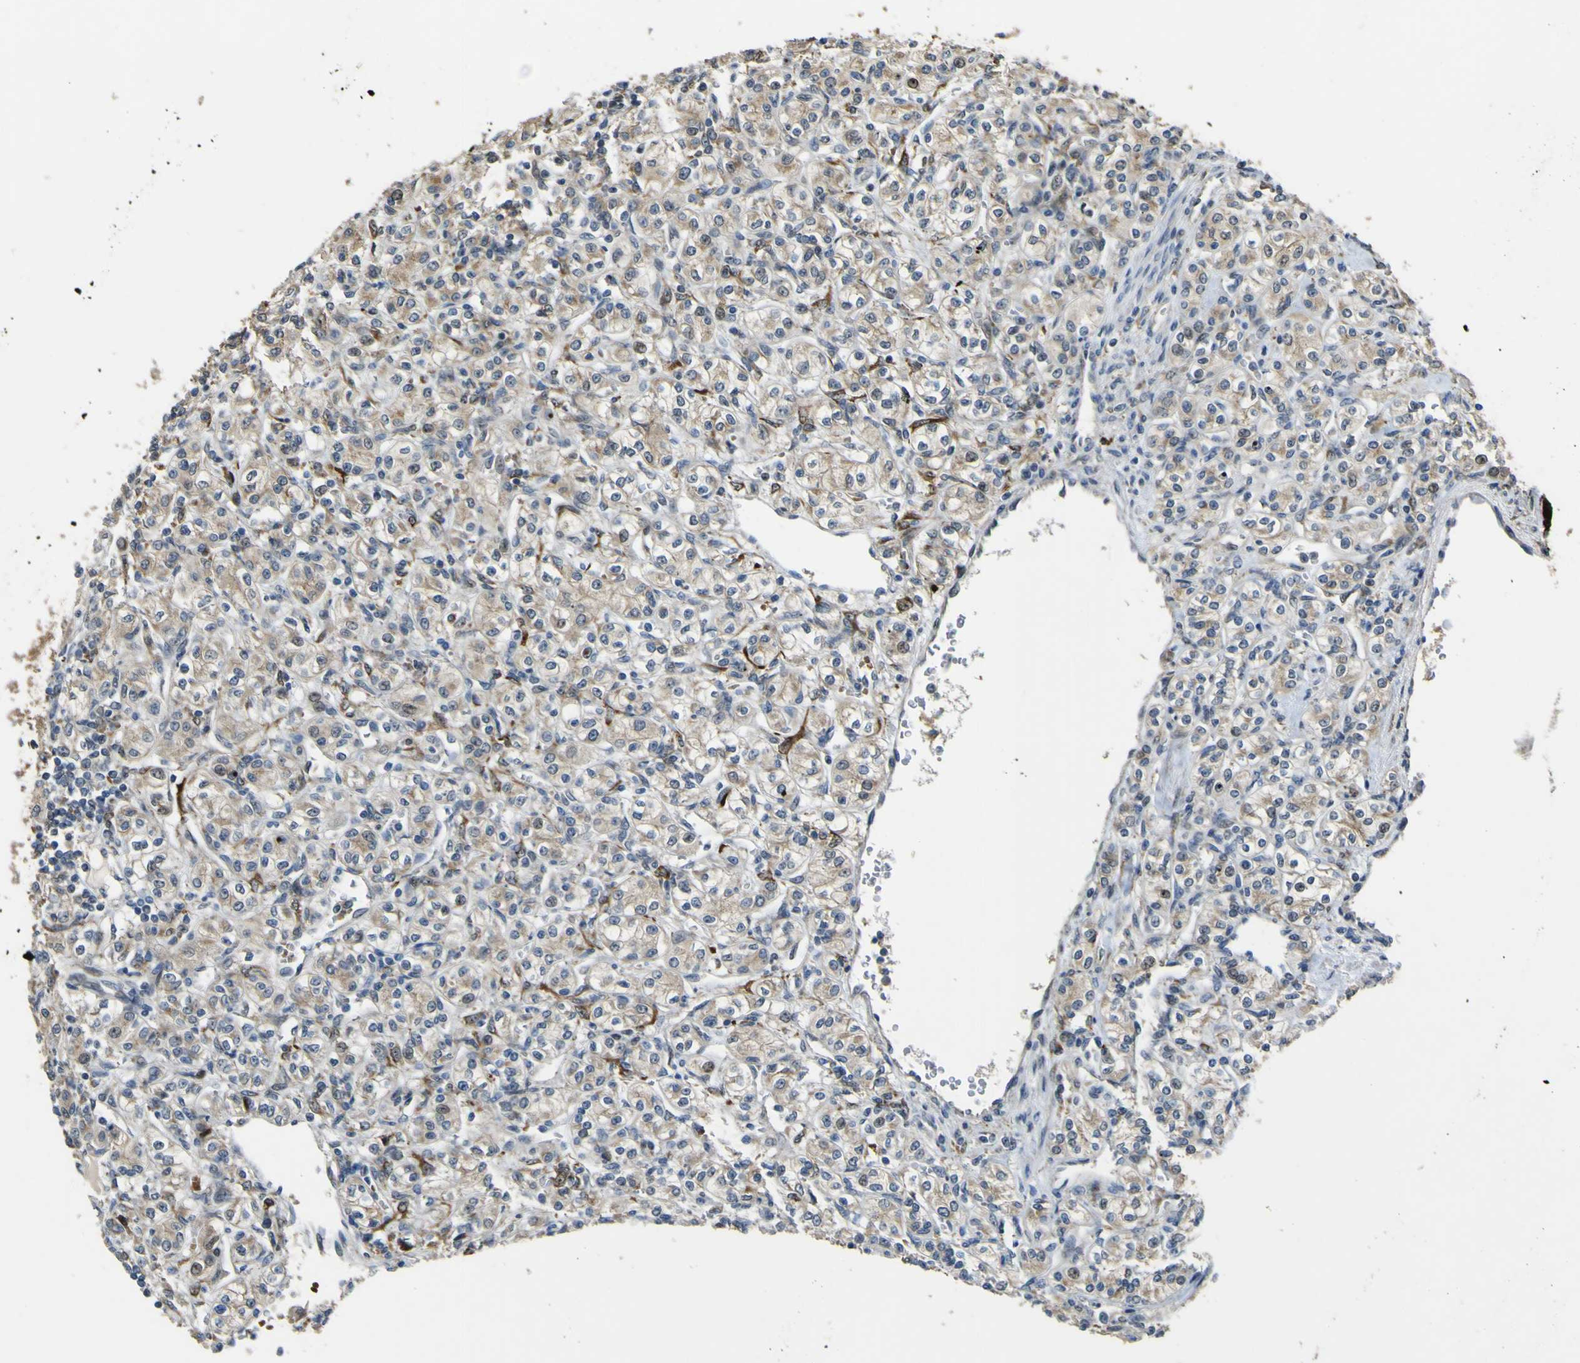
{"staining": {"intensity": "weak", "quantity": "25%-75%", "location": "cytoplasmic/membranous"}, "tissue": "renal cancer", "cell_type": "Tumor cells", "image_type": "cancer", "snomed": [{"axis": "morphology", "description": "Adenocarcinoma, NOS"}, {"axis": "topography", "description": "Kidney"}], "caption": "IHC (DAB) staining of human renal cancer (adenocarcinoma) displays weak cytoplasmic/membranous protein staining in about 25%-75% of tumor cells. The protein is stained brown, and the nuclei are stained in blue (DAB IHC with brightfield microscopy, high magnification).", "gene": "LBHD1", "patient": {"sex": "male", "age": 77}}